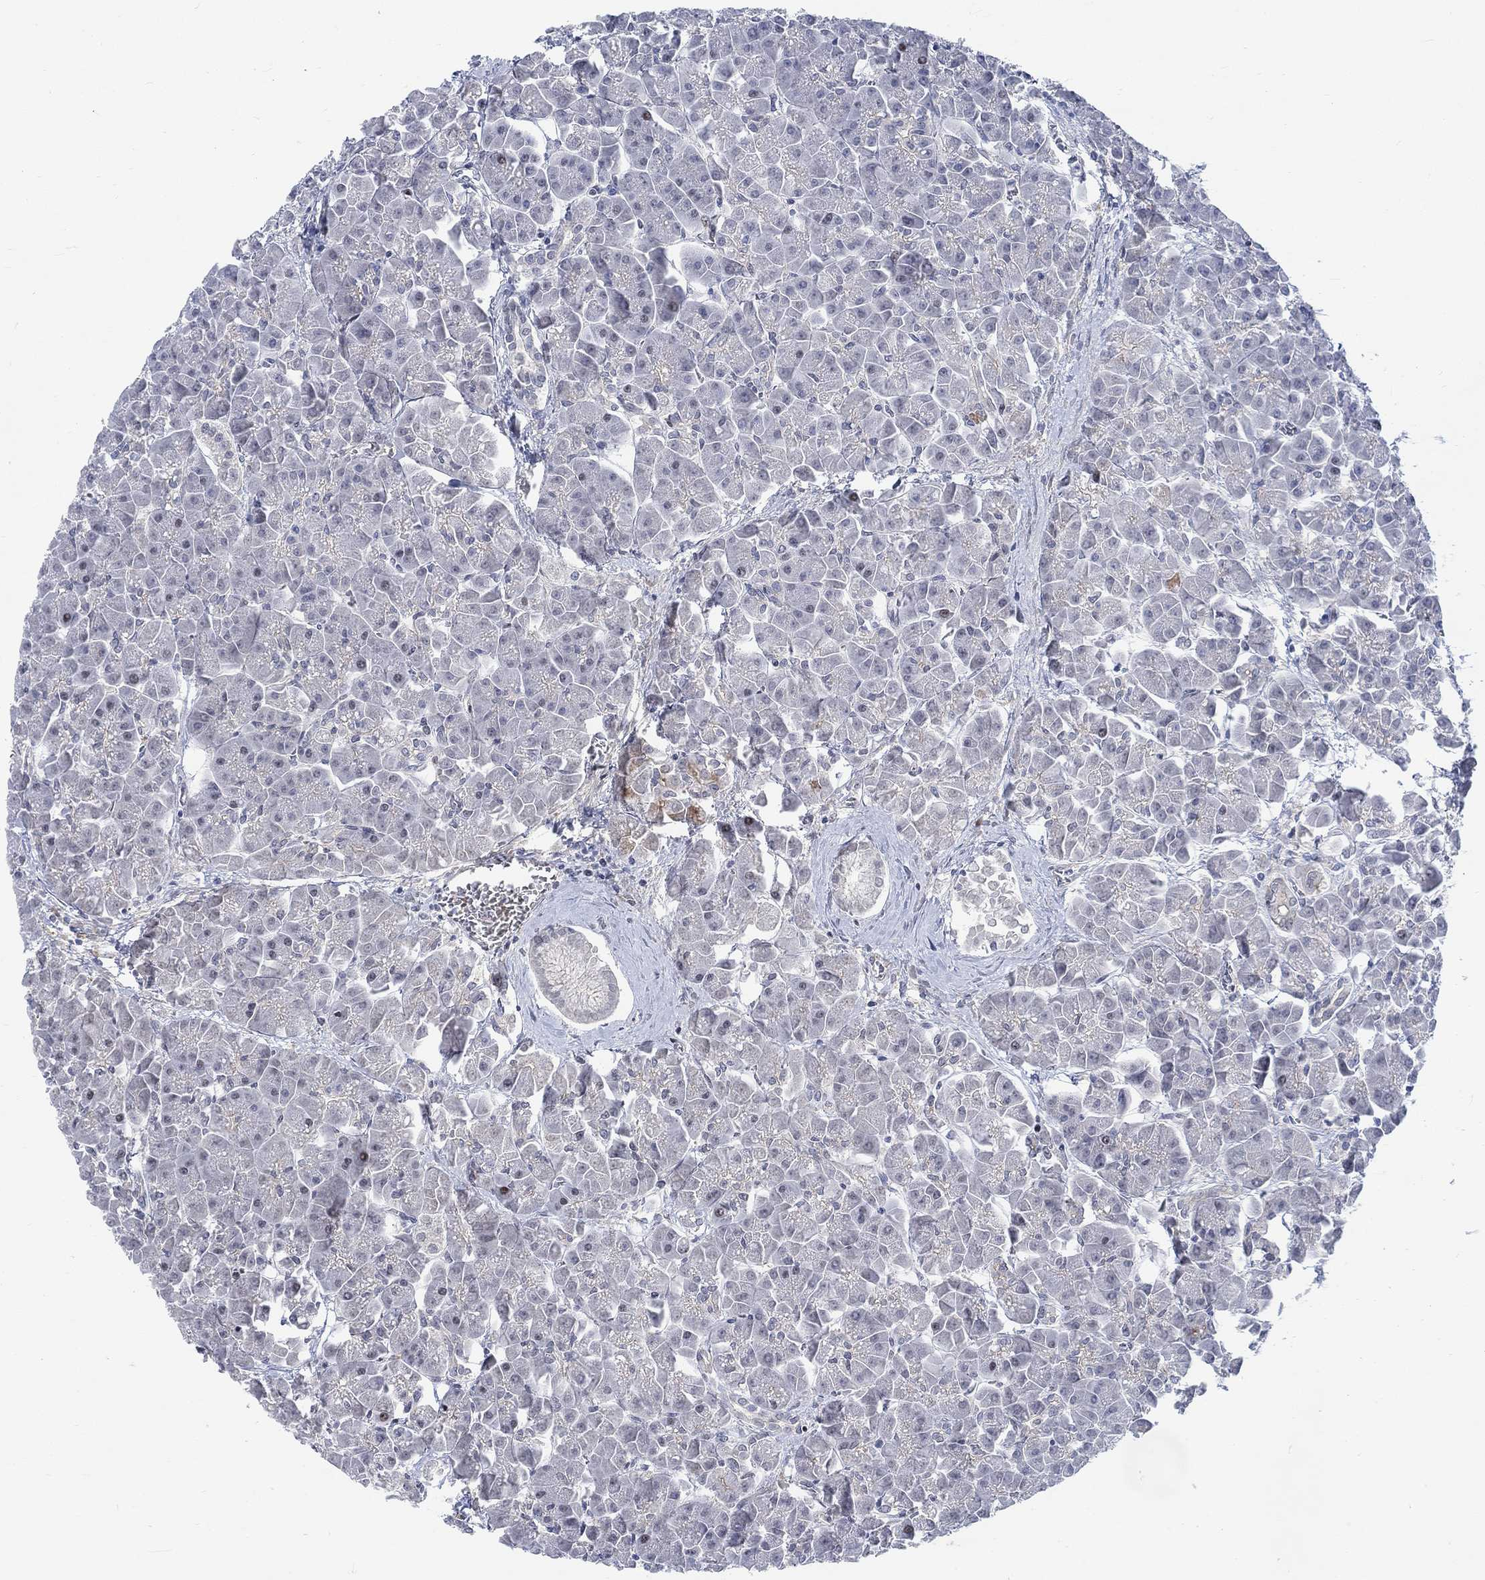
{"staining": {"intensity": "weak", "quantity": "<25%", "location": "cytoplasmic/membranous"}, "tissue": "pancreas", "cell_type": "Exocrine glandular cells", "image_type": "normal", "snomed": [{"axis": "morphology", "description": "Normal tissue, NOS"}, {"axis": "topography", "description": "Pancreas"}], "caption": "A micrograph of human pancreas is negative for staining in exocrine glandular cells.", "gene": "KCNH8", "patient": {"sex": "male", "age": 70}}